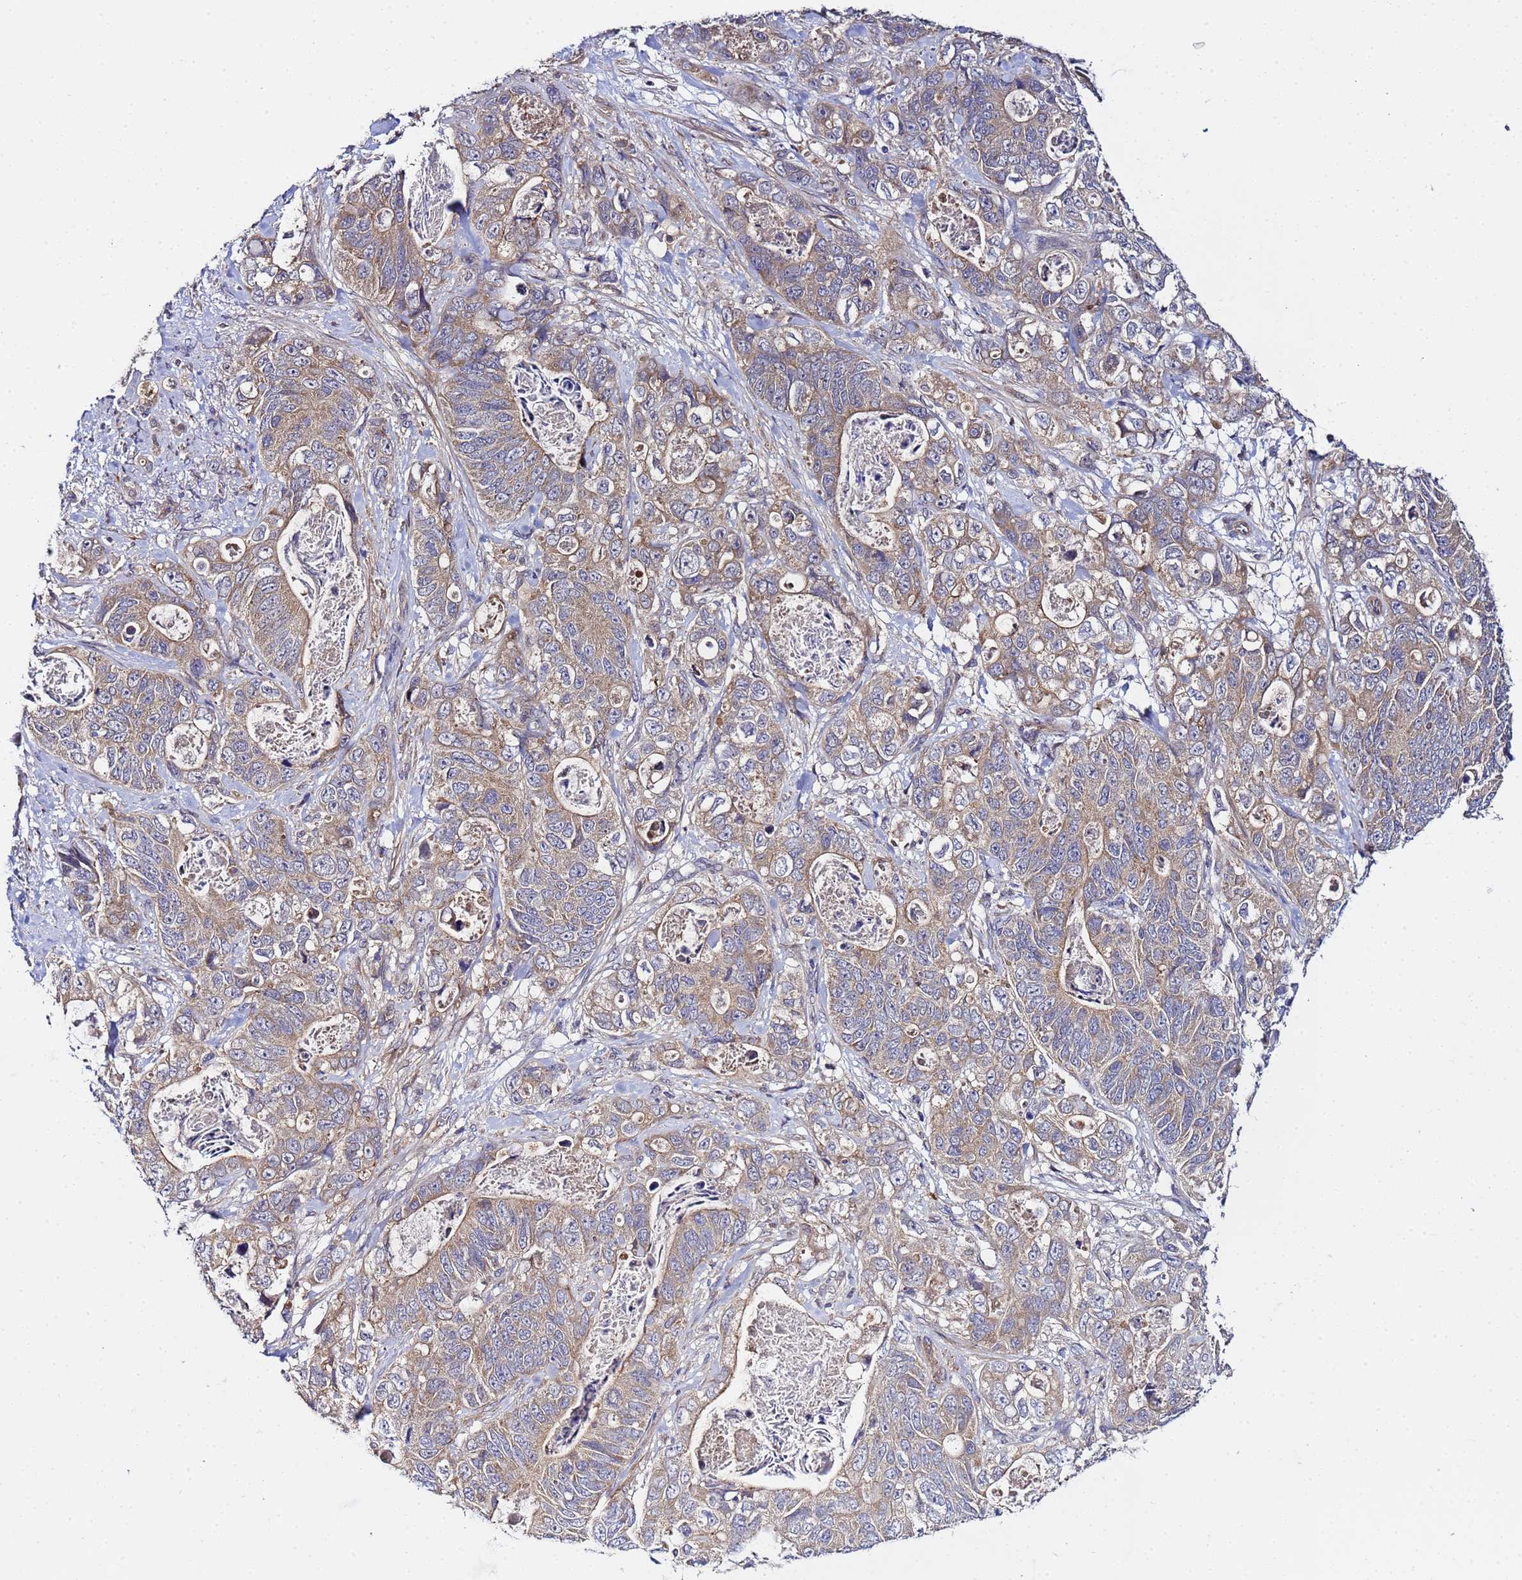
{"staining": {"intensity": "moderate", "quantity": ">75%", "location": "cytoplasmic/membranous"}, "tissue": "stomach cancer", "cell_type": "Tumor cells", "image_type": "cancer", "snomed": [{"axis": "morphology", "description": "Normal tissue, NOS"}, {"axis": "morphology", "description": "Adenocarcinoma, NOS"}, {"axis": "topography", "description": "Stomach"}], "caption": "Stomach cancer (adenocarcinoma) stained for a protein exhibits moderate cytoplasmic/membranous positivity in tumor cells.", "gene": "PLXDC2", "patient": {"sex": "female", "age": 89}}